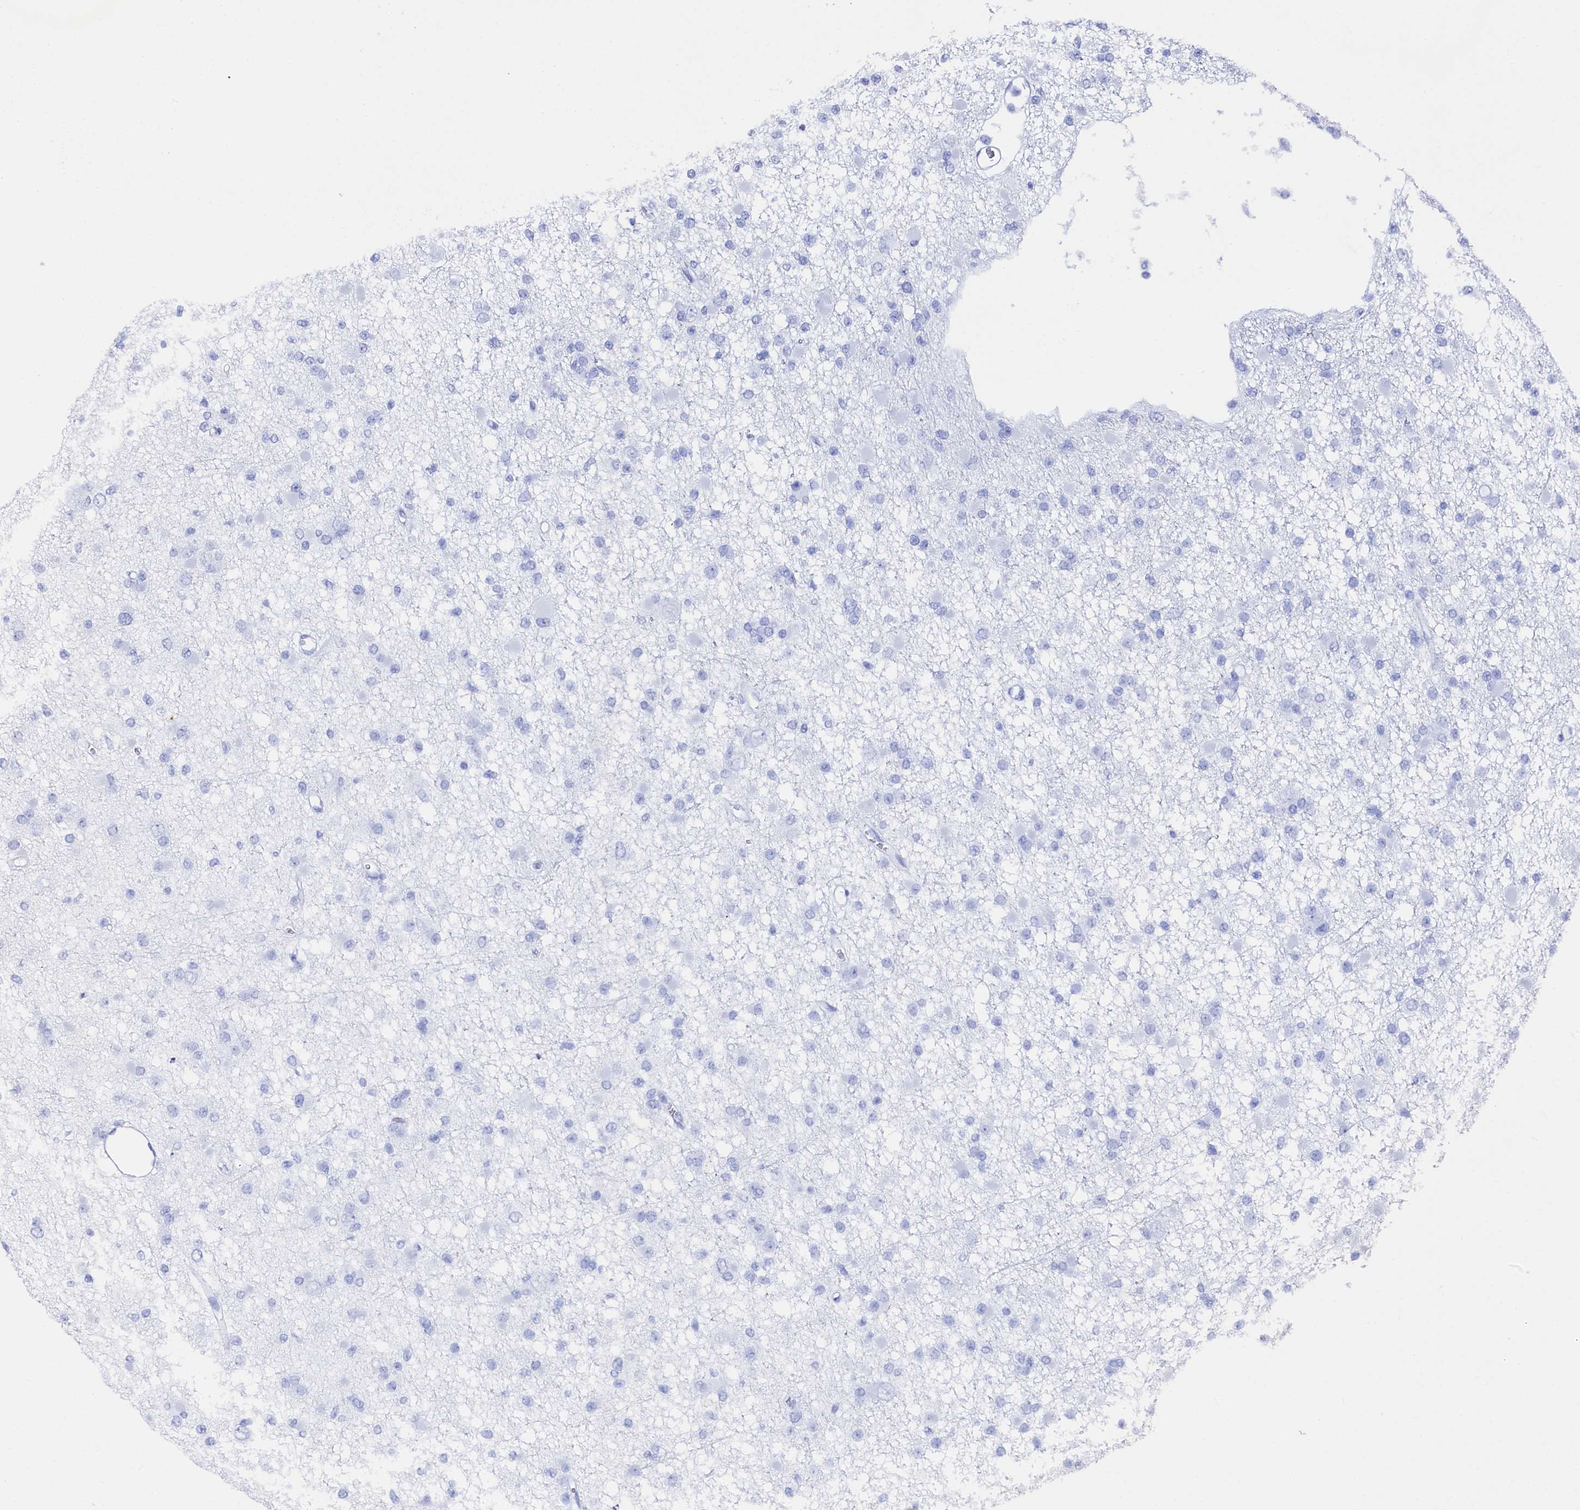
{"staining": {"intensity": "negative", "quantity": "none", "location": "none"}, "tissue": "glioma", "cell_type": "Tumor cells", "image_type": "cancer", "snomed": [{"axis": "morphology", "description": "Glioma, malignant, Low grade"}, {"axis": "topography", "description": "Brain"}], "caption": "There is no significant staining in tumor cells of glioma. (DAB immunohistochemistry with hematoxylin counter stain).", "gene": "TIGD4", "patient": {"sex": "female", "age": 22}}